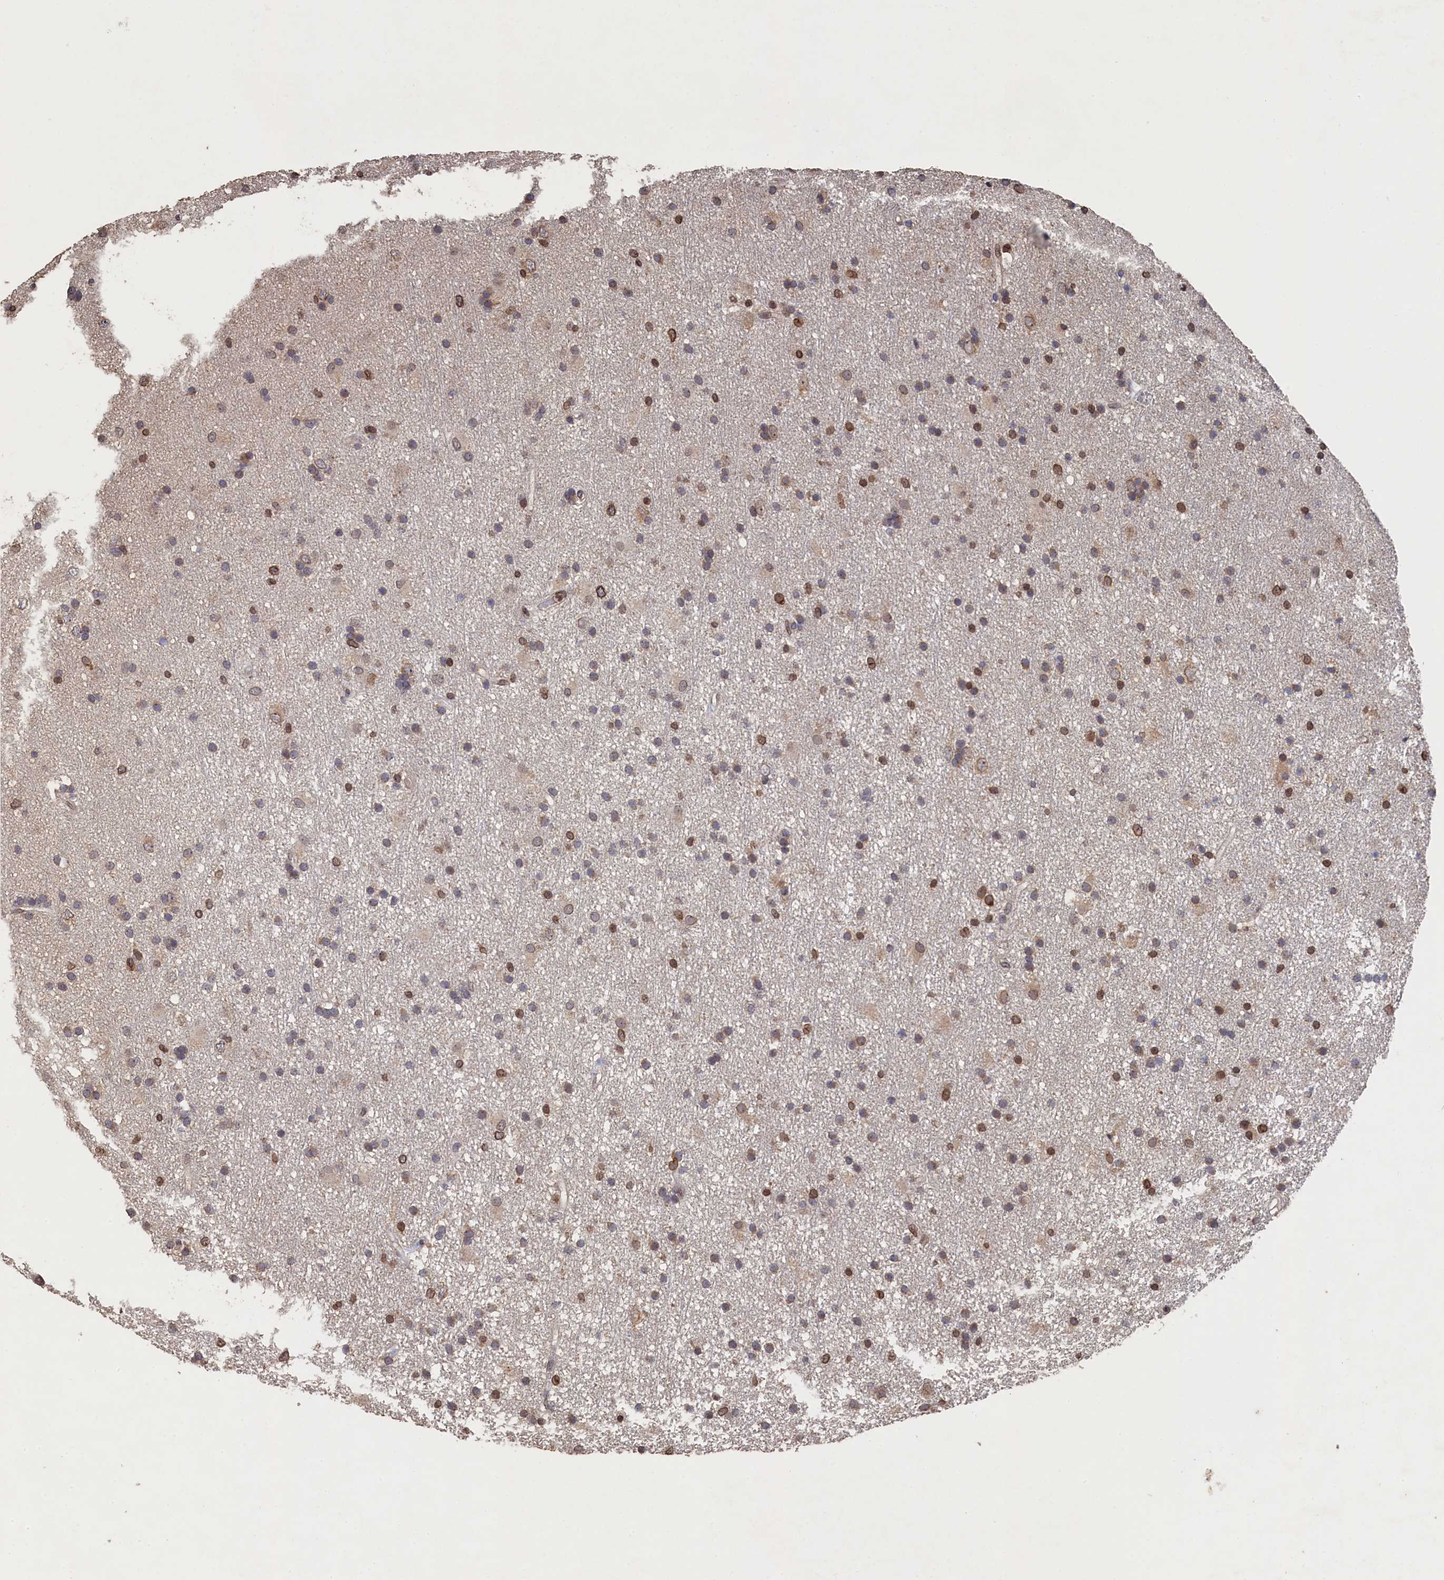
{"staining": {"intensity": "moderate", "quantity": "25%-75%", "location": "cytoplasmic/membranous,nuclear"}, "tissue": "glioma", "cell_type": "Tumor cells", "image_type": "cancer", "snomed": [{"axis": "morphology", "description": "Glioma, malignant, High grade"}, {"axis": "topography", "description": "Brain"}], "caption": "A medium amount of moderate cytoplasmic/membranous and nuclear staining is appreciated in approximately 25%-75% of tumor cells in glioma tissue. The protein of interest is shown in brown color, while the nuclei are stained blue.", "gene": "ANKEF1", "patient": {"sex": "male", "age": 77}}